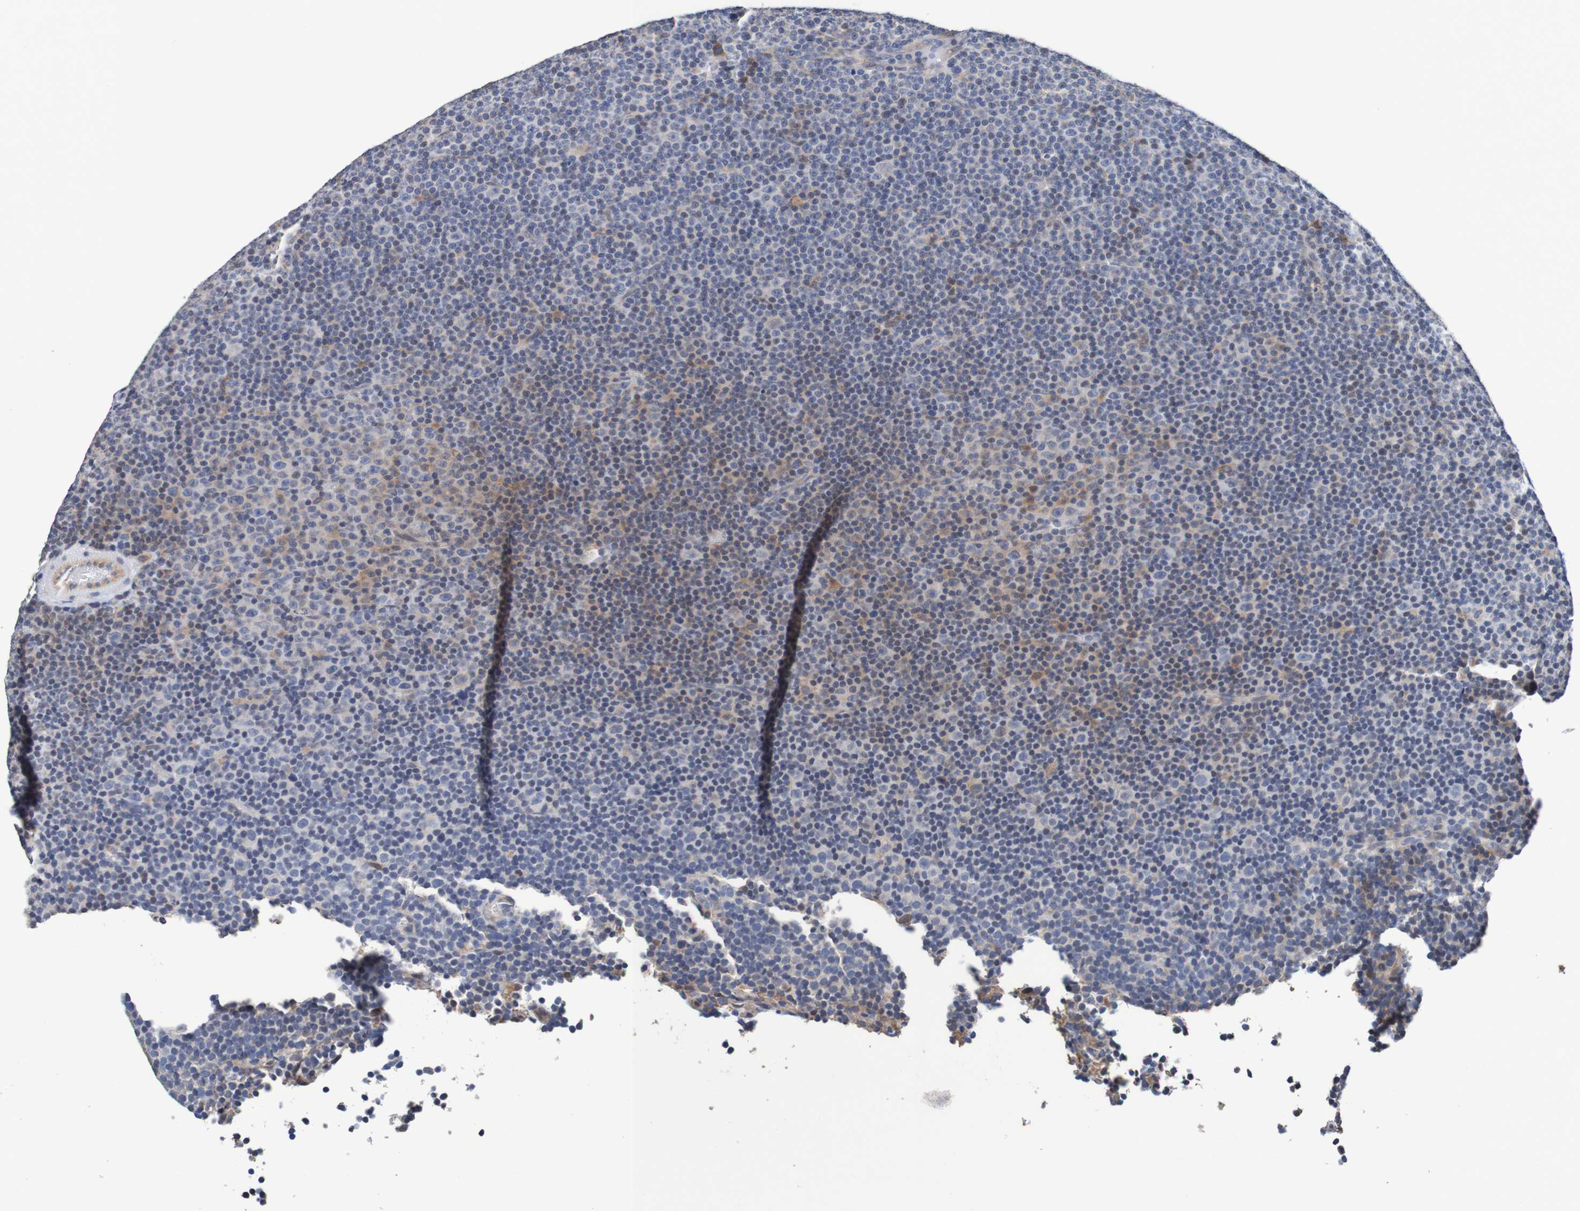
{"staining": {"intensity": "weak", "quantity": "<25%", "location": "cytoplasmic/membranous"}, "tissue": "lymphoma", "cell_type": "Tumor cells", "image_type": "cancer", "snomed": [{"axis": "morphology", "description": "Malignant lymphoma, non-Hodgkin's type, Low grade"}, {"axis": "topography", "description": "Lymph node"}], "caption": "A histopathology image of malignant lymphoma, non-Hodgkin's type (low-grade) stained for a protein shows no brown staining in tumor cells.", "gene": "FIBP", "patient": {"sex": "female", "age": 67}}